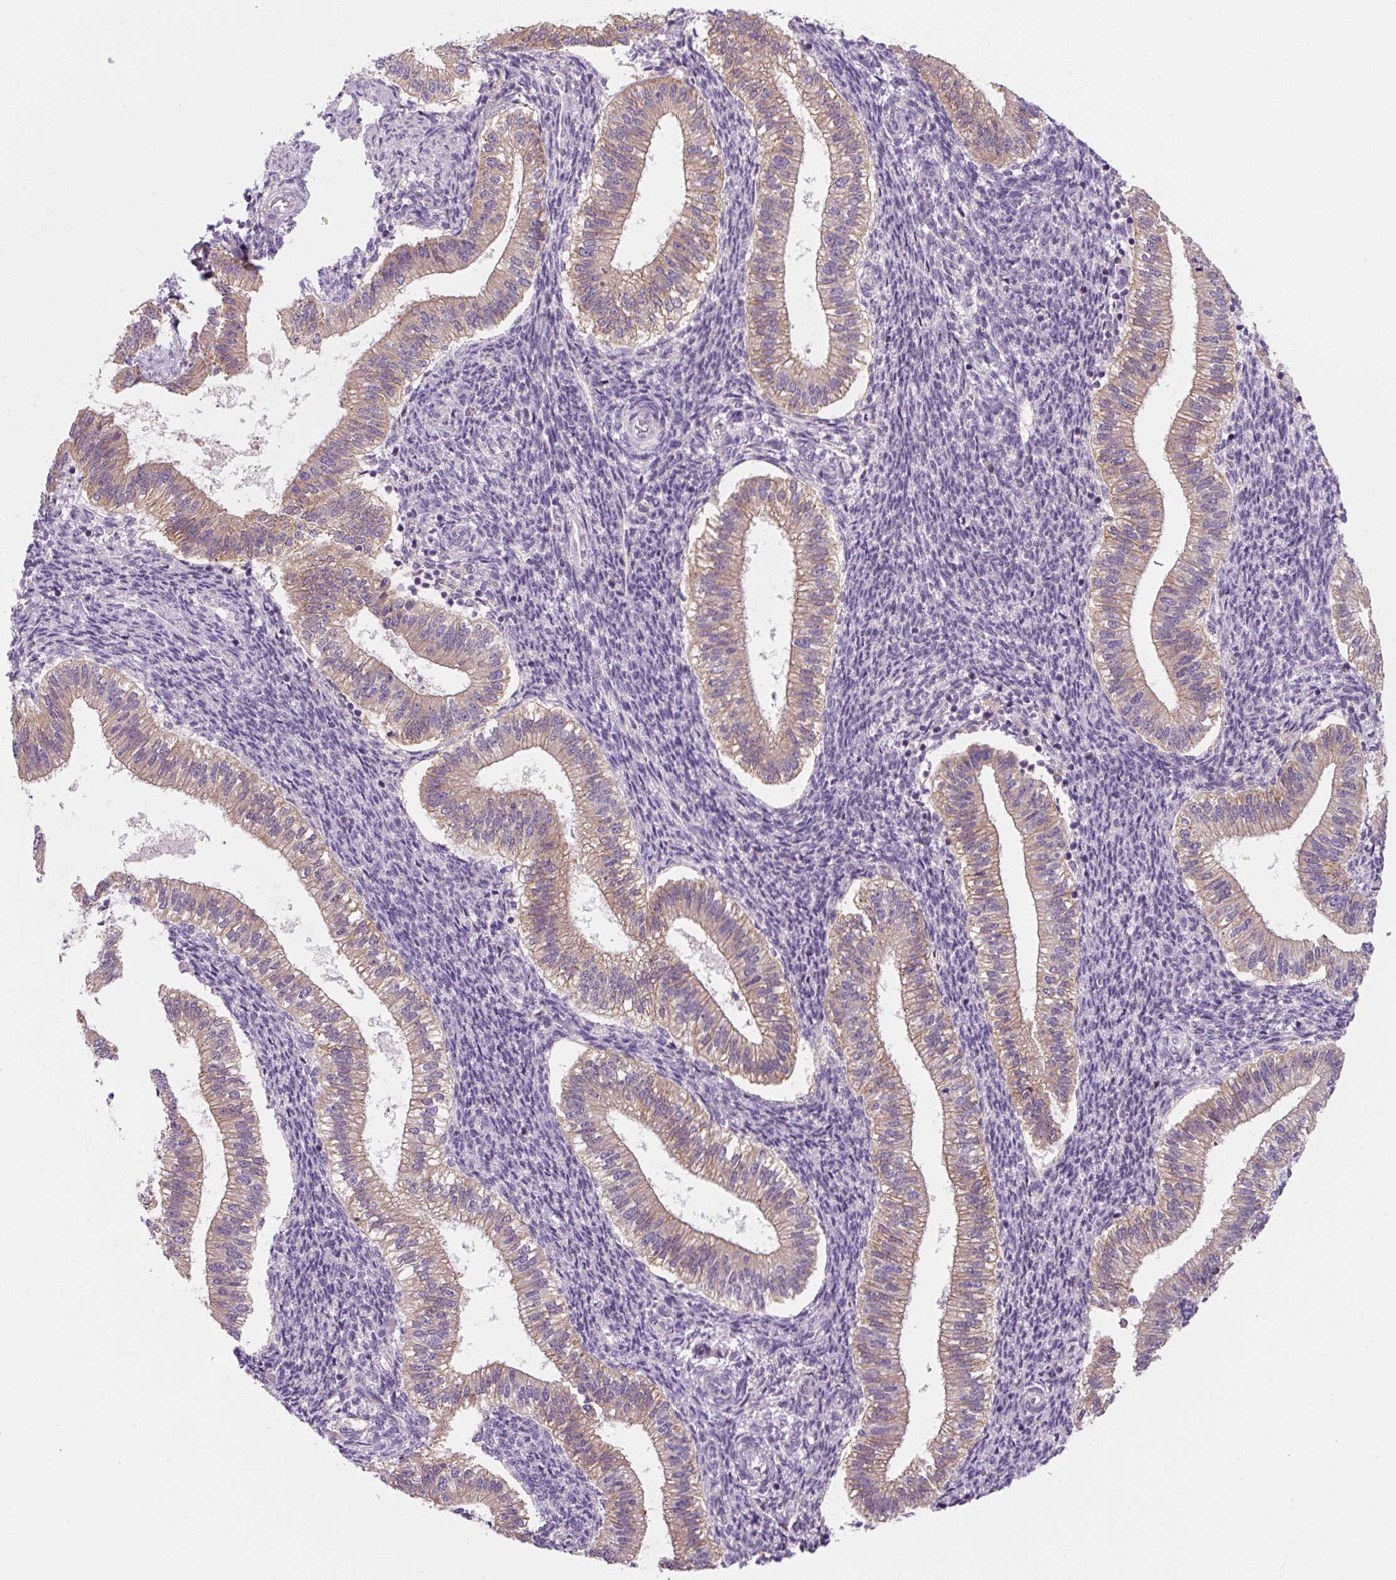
{"staining": {"intensity": "negative", "quantity": "none", "location": "none"}, "tissue": "endometrium", "cell_type": "Cells in endometrial stroma", "image_type": "normal", "snomed": [{"axis": "morphology", "description": "Normal tissue, NOS"}, {"axis": "topography", "description": "Endometrium"}], "caption": "Immunohistochemistry (IHC) photomicrograph of normal human endometrium stained for a protein (brown), which displays no expression in cells in endometrial stroma. The staining was performed using DAB (3,3'-diaminobenzidine) to visualize the protein expression in brown, while the nuclei were stained in blue with hematoxylin (Magnification: 20x).", "gene": "FZD5", "patient": {"sex": "female", "age": 25}}